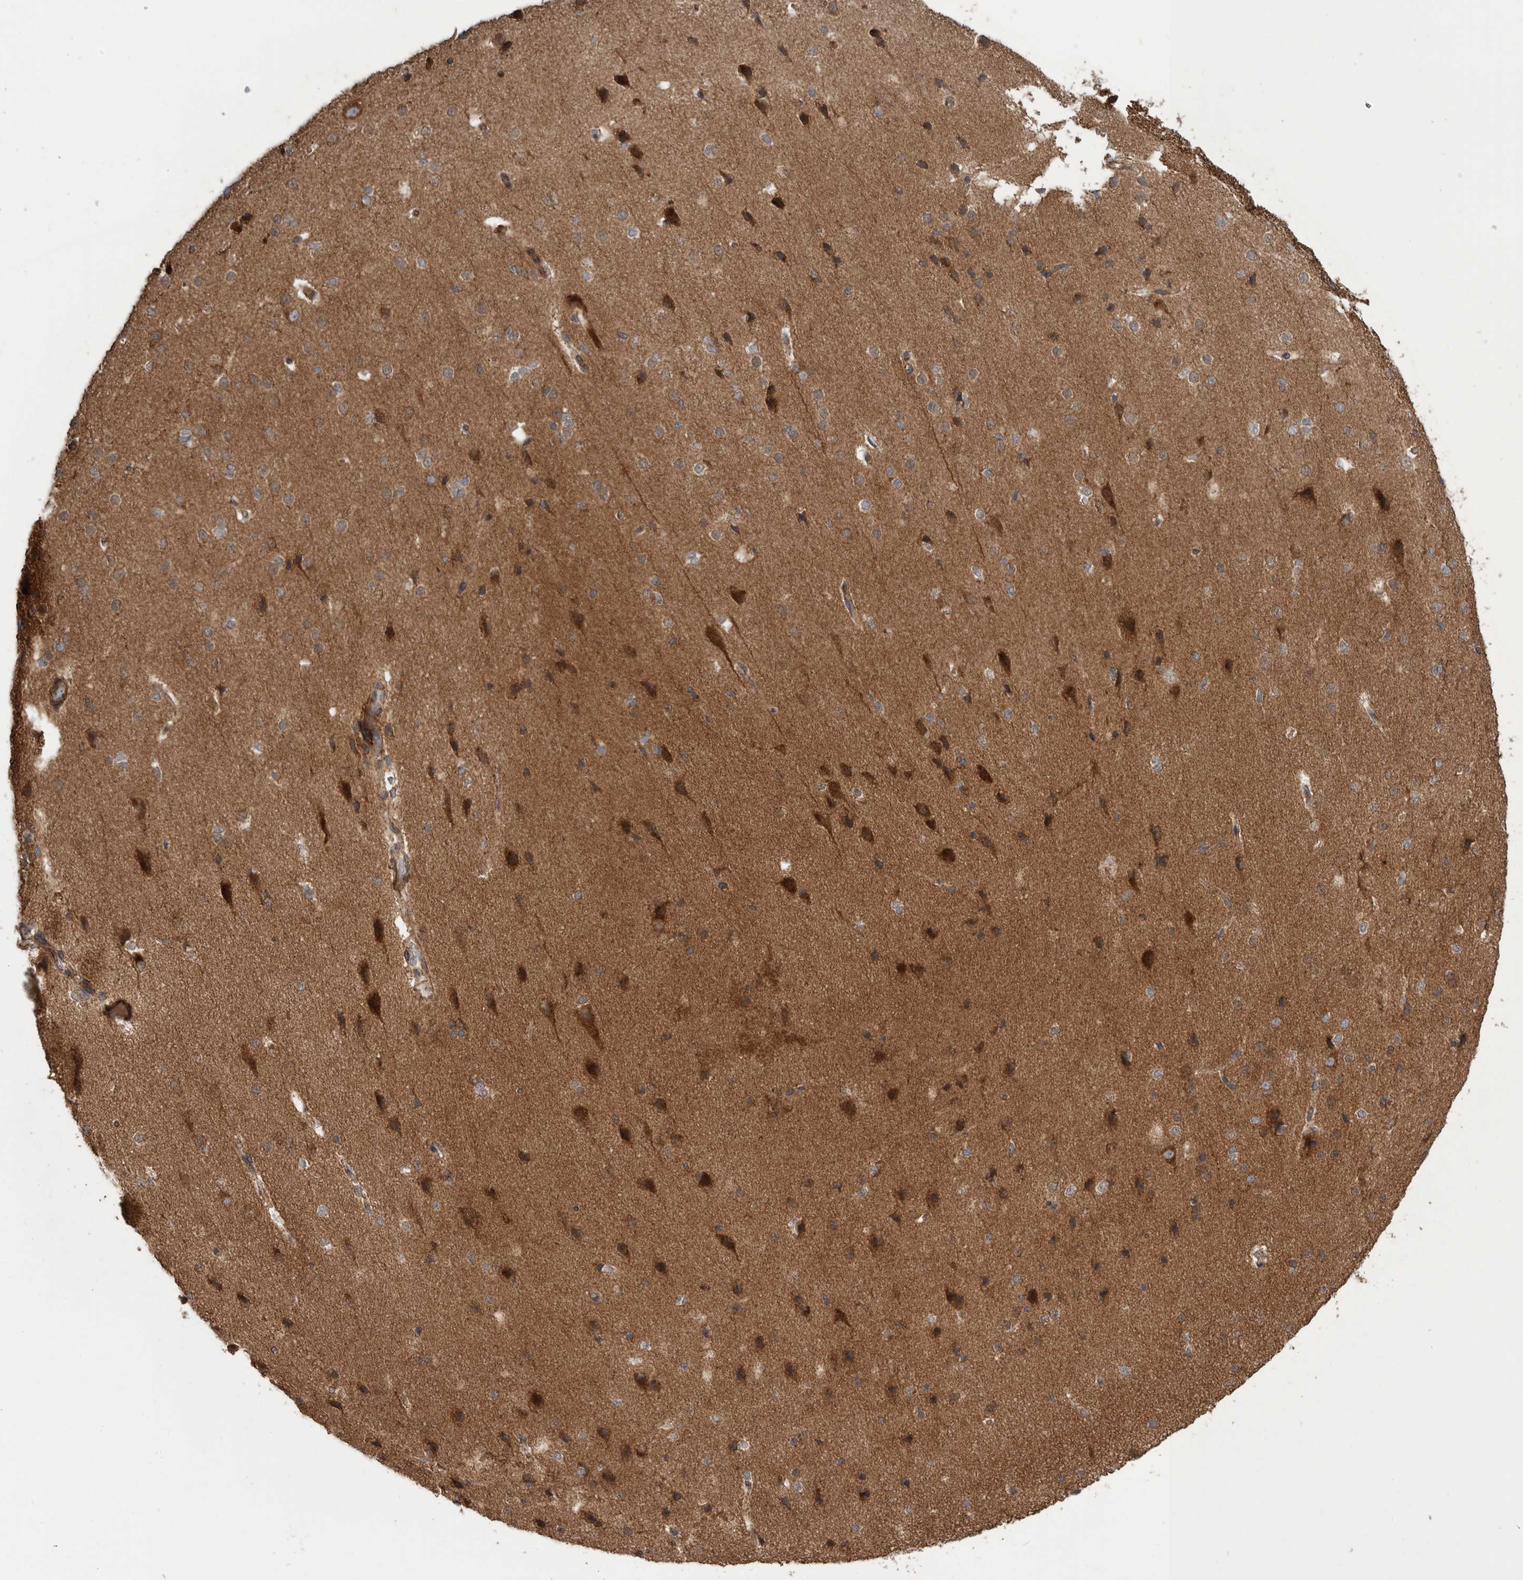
{"staining": {"intensity": "moderate", "quantity": "25%-75%", "location": "cytoplasmic/membranous"}, "tissue": "cerebral cortex", "cell_type": "Endothelial cells", "image_type": "normal", "snomed": [{"axis": "morphology", "description": "Normal tissue, NOS"}, {"axis": "morphology", "description": "Developmental malformation"}, {"axis": "topography", "description": "Cerebral cortex"}], "caption": "Unremarkable cerebral cortex was stained to show a protein in brown. There is medium levels of moderate cytoplasmic/membranous expression in approximately 25%-75% of endothelial cells.", "gene": "PODXL2", "patient": {"sex": "female", "age": 30}}